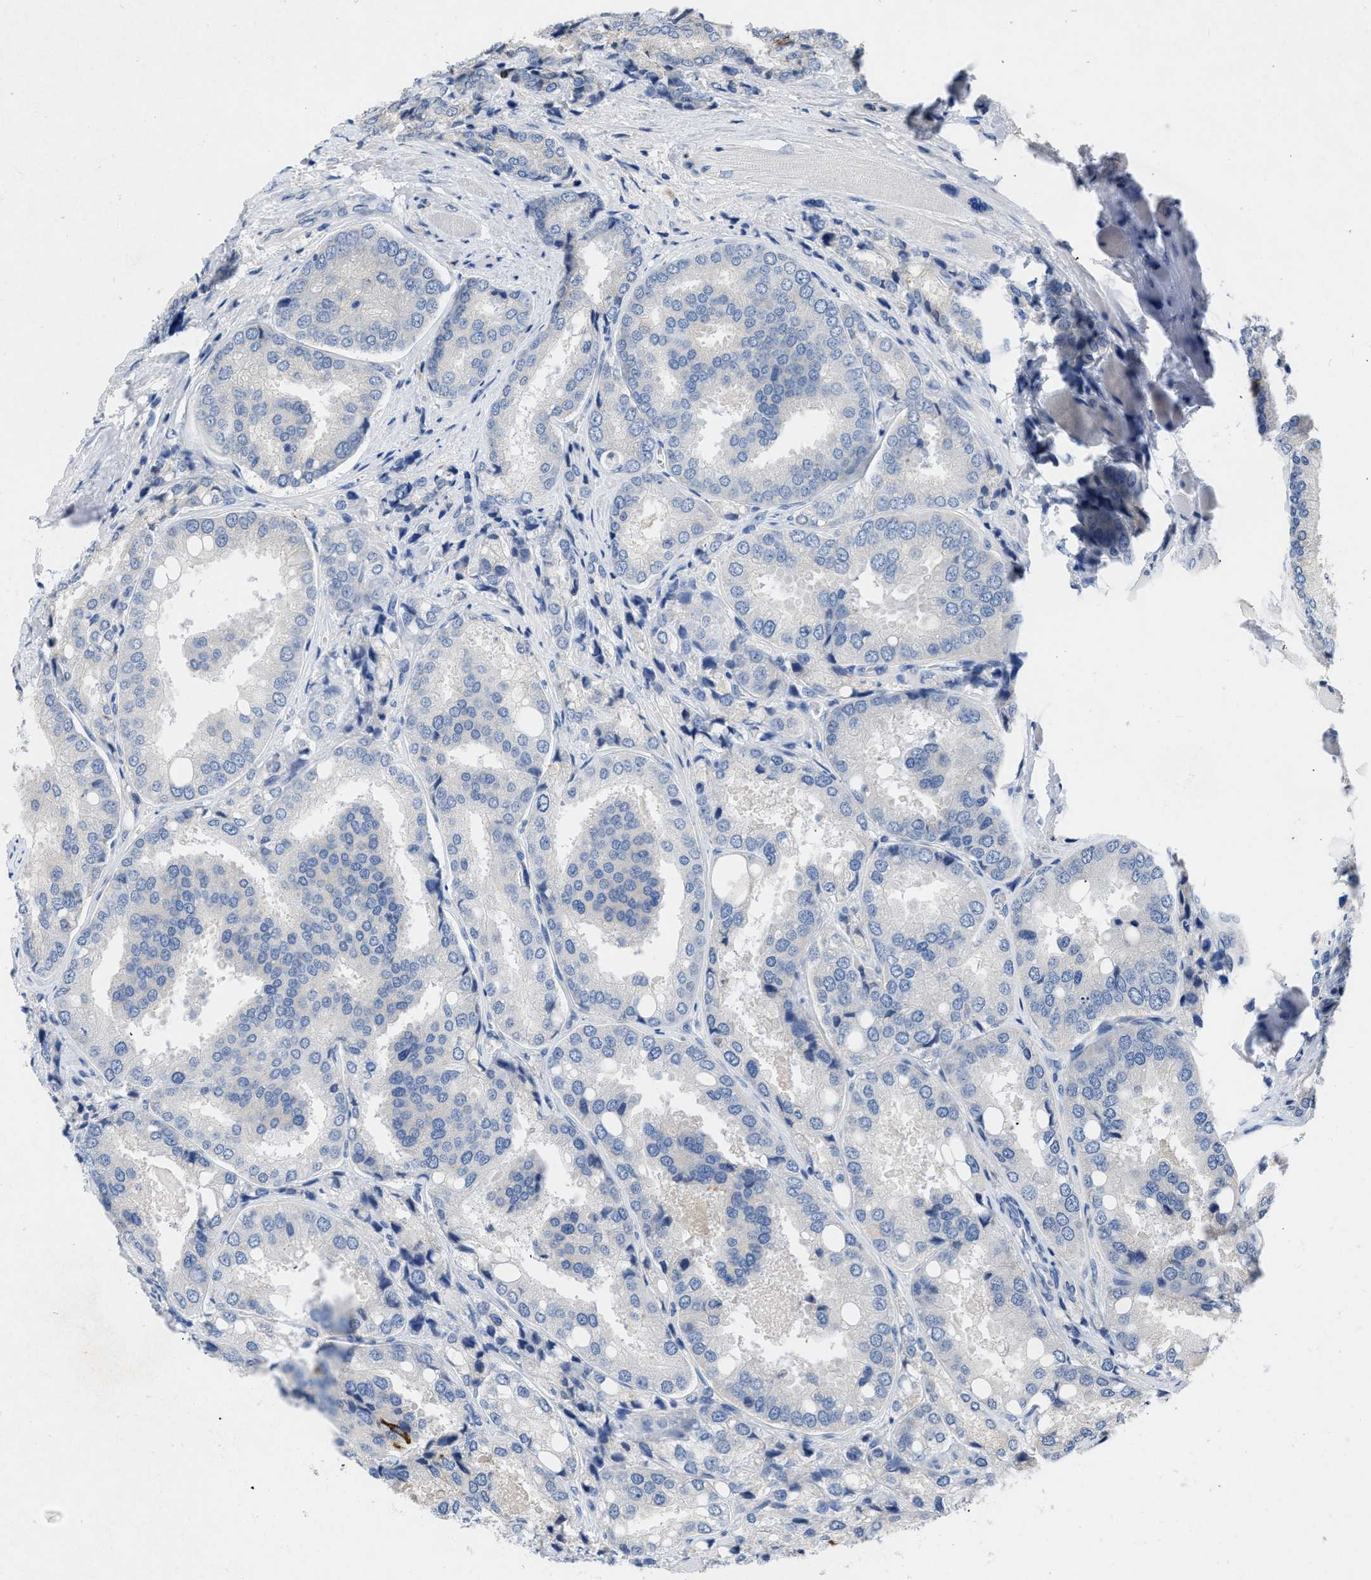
{"staining": {"intensity": "negative", "quantity": "none", "location": "none"}, "tissue": "prostate cancer", "cell_type": "Tumor cells", "image_type": "cancer", "snomed": [{"axis": "morphology", "description": "Adenocarcinoma, High grade"}, {"axis": "topography", "description": "Prostate"}], "caption": "Prostate adenocarcinoma (high-grade) stained for a protein using immunohistochemistry (IHC) shows no positivity tumor cells.", "gene": "VPS4A", "patient": {"sex": "male", "age": 50}}